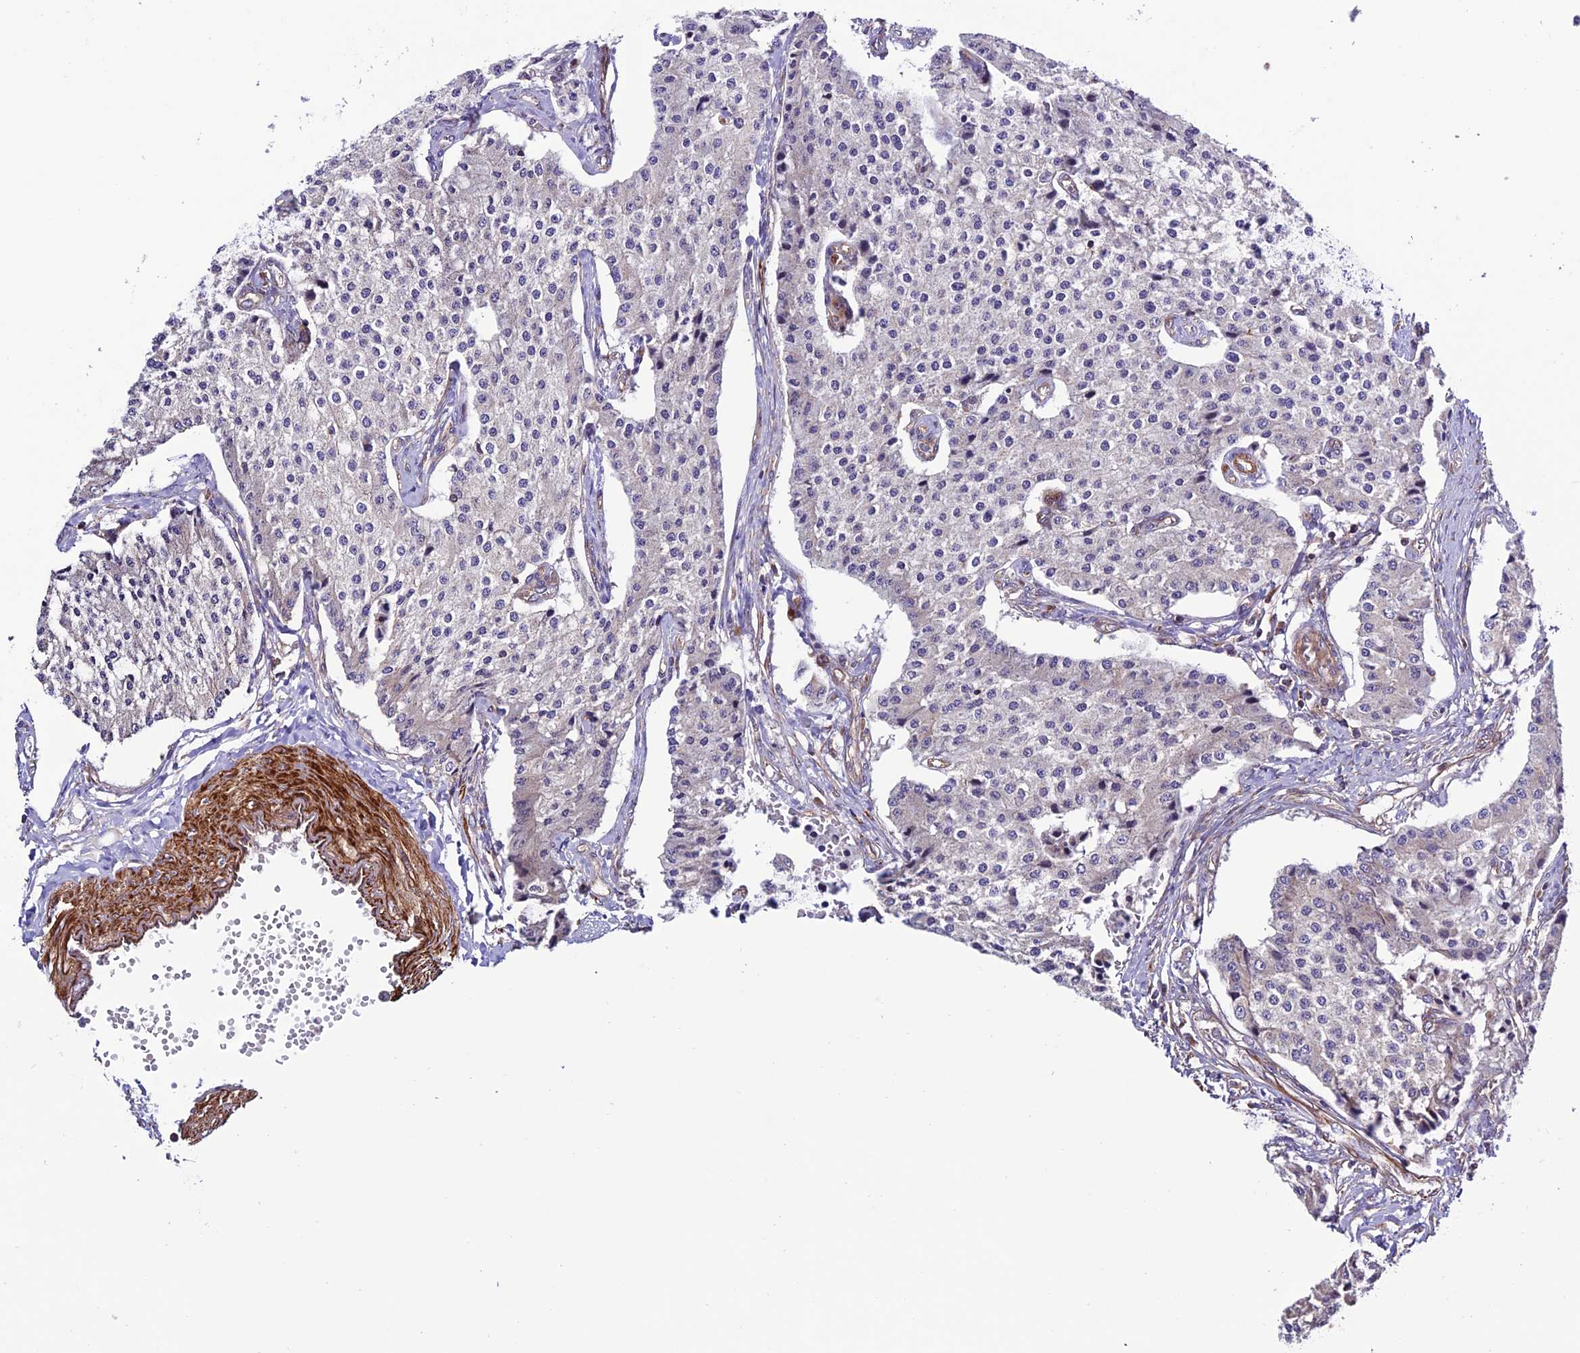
{"staining": {"intensity": "negative", "quantity": "none", "location": "none"}, "tissue": "carcinoid", "cell_type": "Tumor cells", "image_type": "cancer", "snomed": [{"axis": "morphology", "description": "Carcinoid, malignant, NOS"}, {"axis": "topography", "description": "Colon"}], "caption": "Immunohistochemistry of malignant carcinoid reveals no staining in tumor cells.", "gene": "TNIP3", "patient": {"sex": "female", "age": 52}}